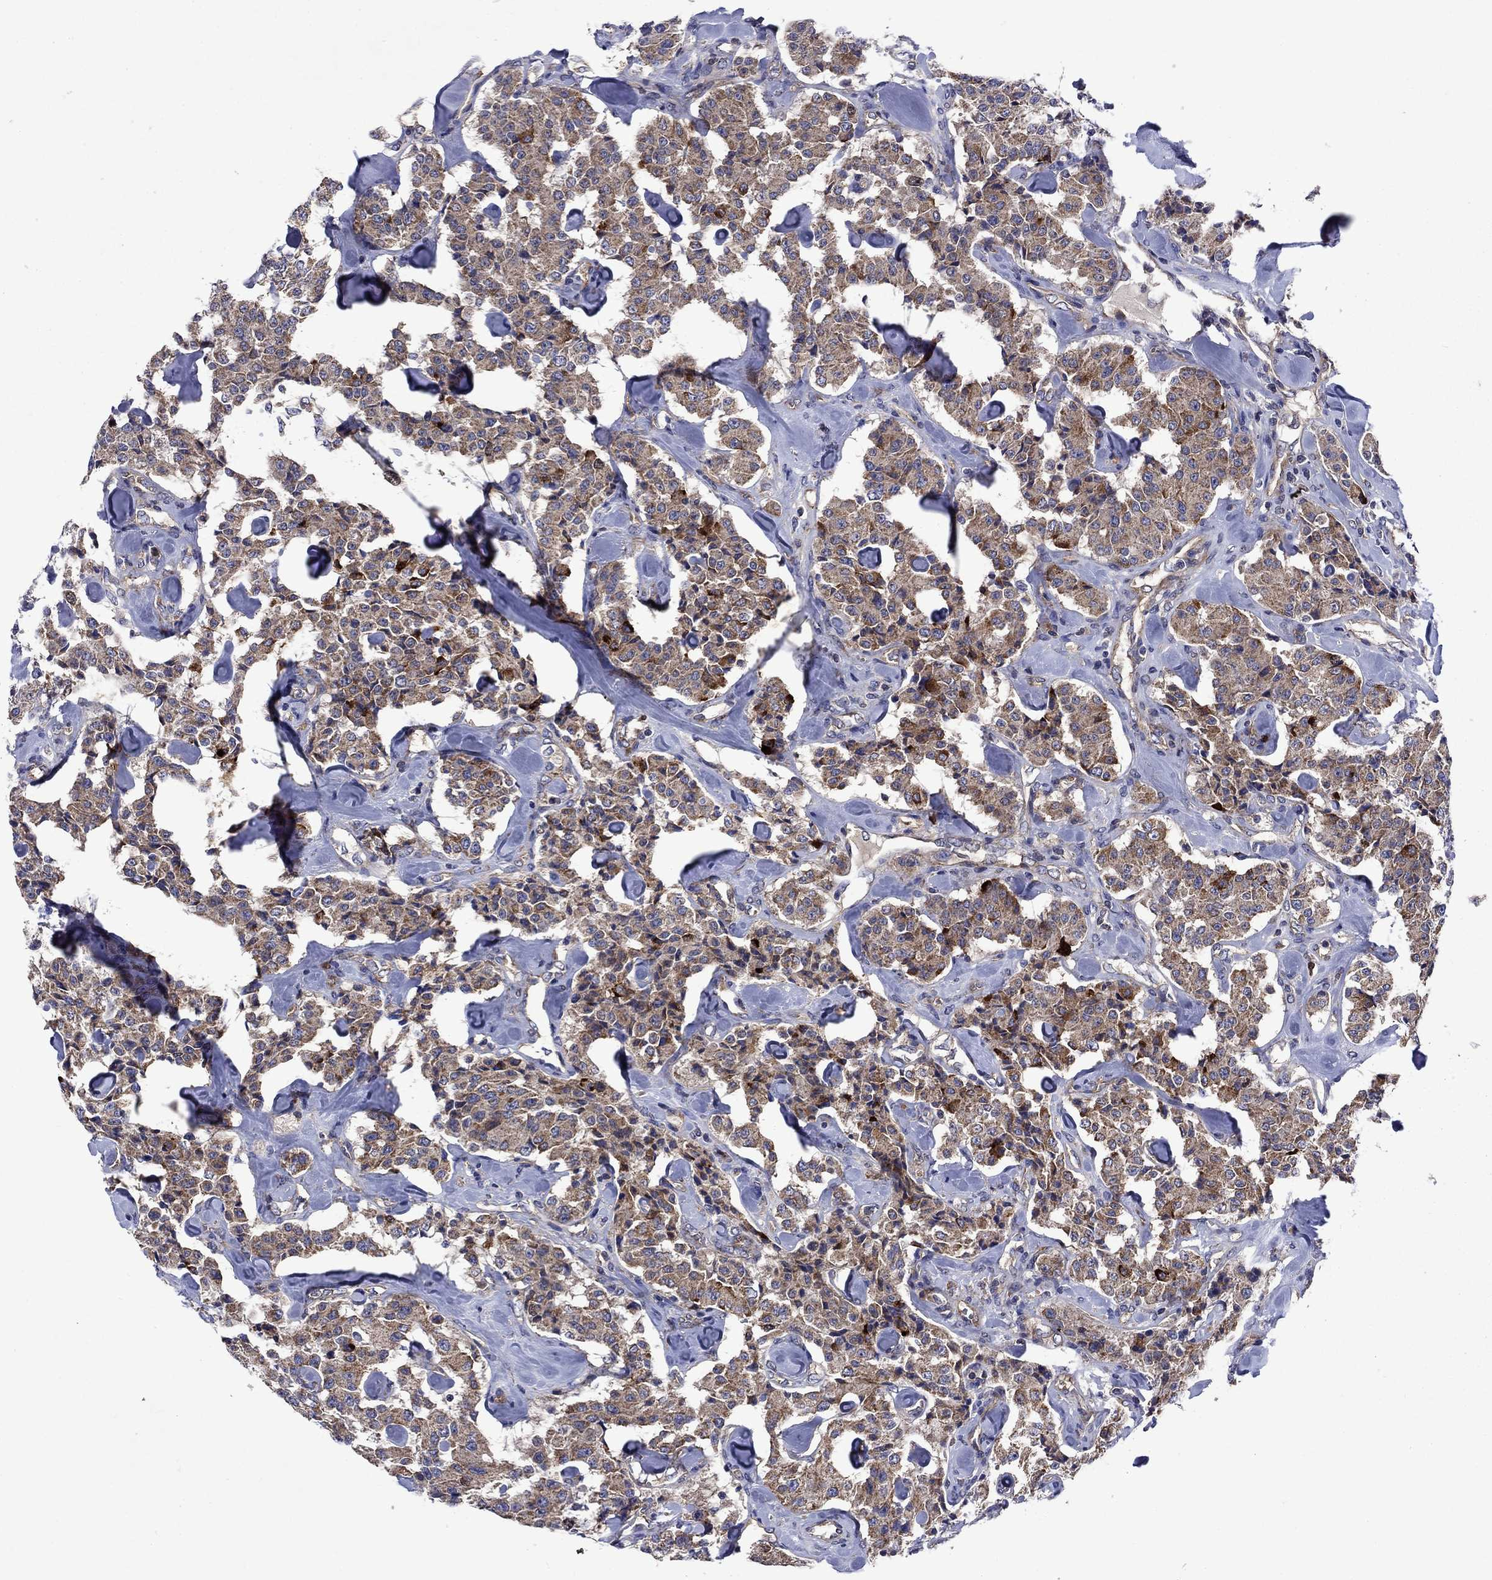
{"staining": {"intensity": "moderate", "quantity": ">75%", "location": "cytoplasmic/membranous"}, "tissue": "carcinoid", "cell_type": "Tumor cells", "image_type": "cancer", "snomed": [{"axis": "morphology", "description": "Carcinoid, malignant, NOS"}, {"axis": "topography", "description": "Pancreas"}], "caption": "A brown stain highlights moderate cytoplasmic/membranous positivity of a protein in human carcinoid tumor cells.", "gene": "KIF22", "patient": {"sex": "male", "age": 41}}